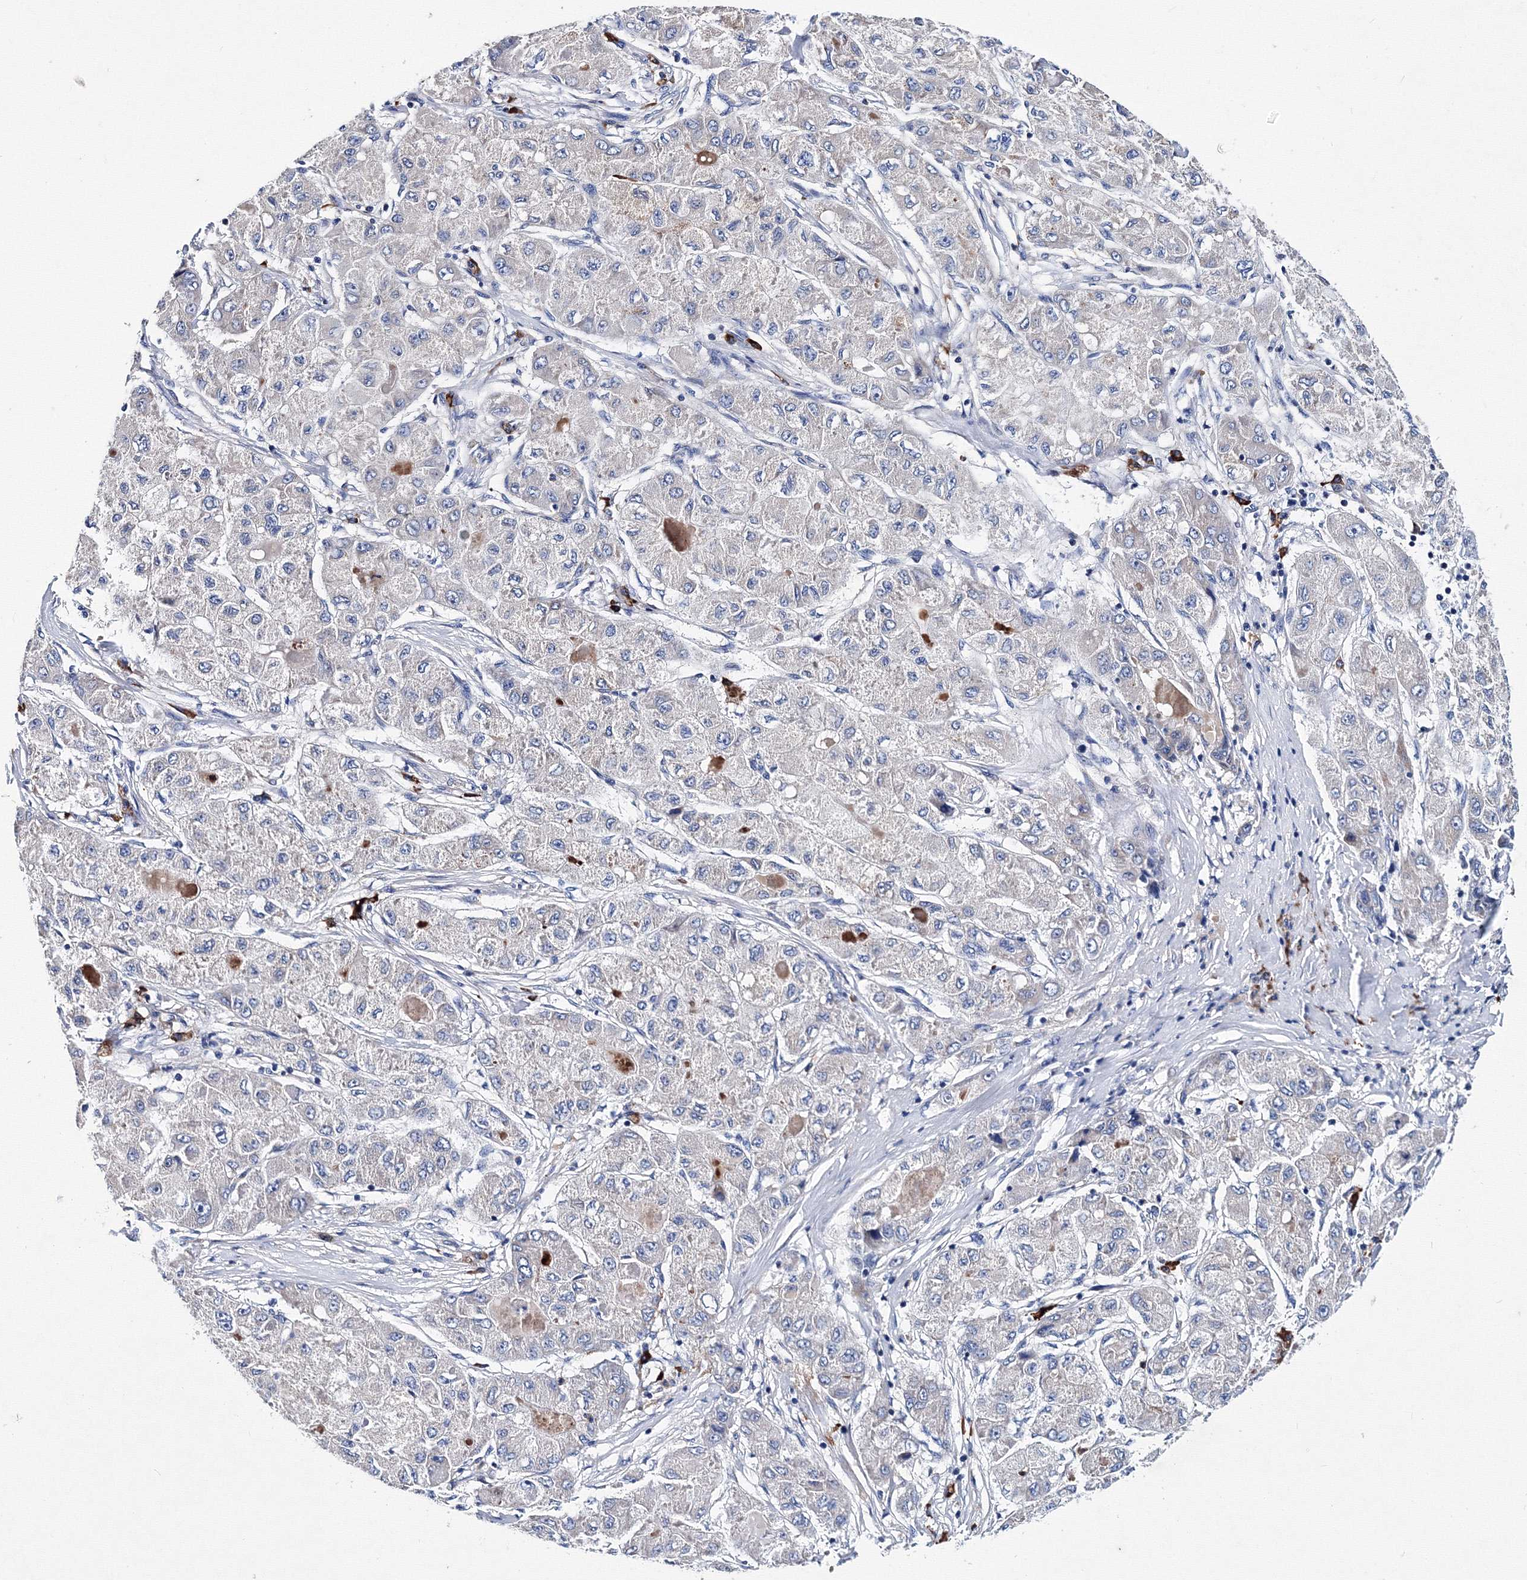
{"staining": {"intensity": "negative", "quantity": "none", "location": "none"}, "tissue": "liver cancer", "cell_type": "Tumor cells", "image_type": "cancer", "snomed": [{"axis": "morphology", "description": "Carcinoma, Hepatocellular, NOS"}, {"axis": "topography", "description": "Liver"}], "caption": "Human liver hepatocellular carcinoma stained for a protein using immunohistochemistry (IHC) displays no staining in tumor cells.", "gene": "TRPM2", "patient": {"sex": "male", "age": 80}}